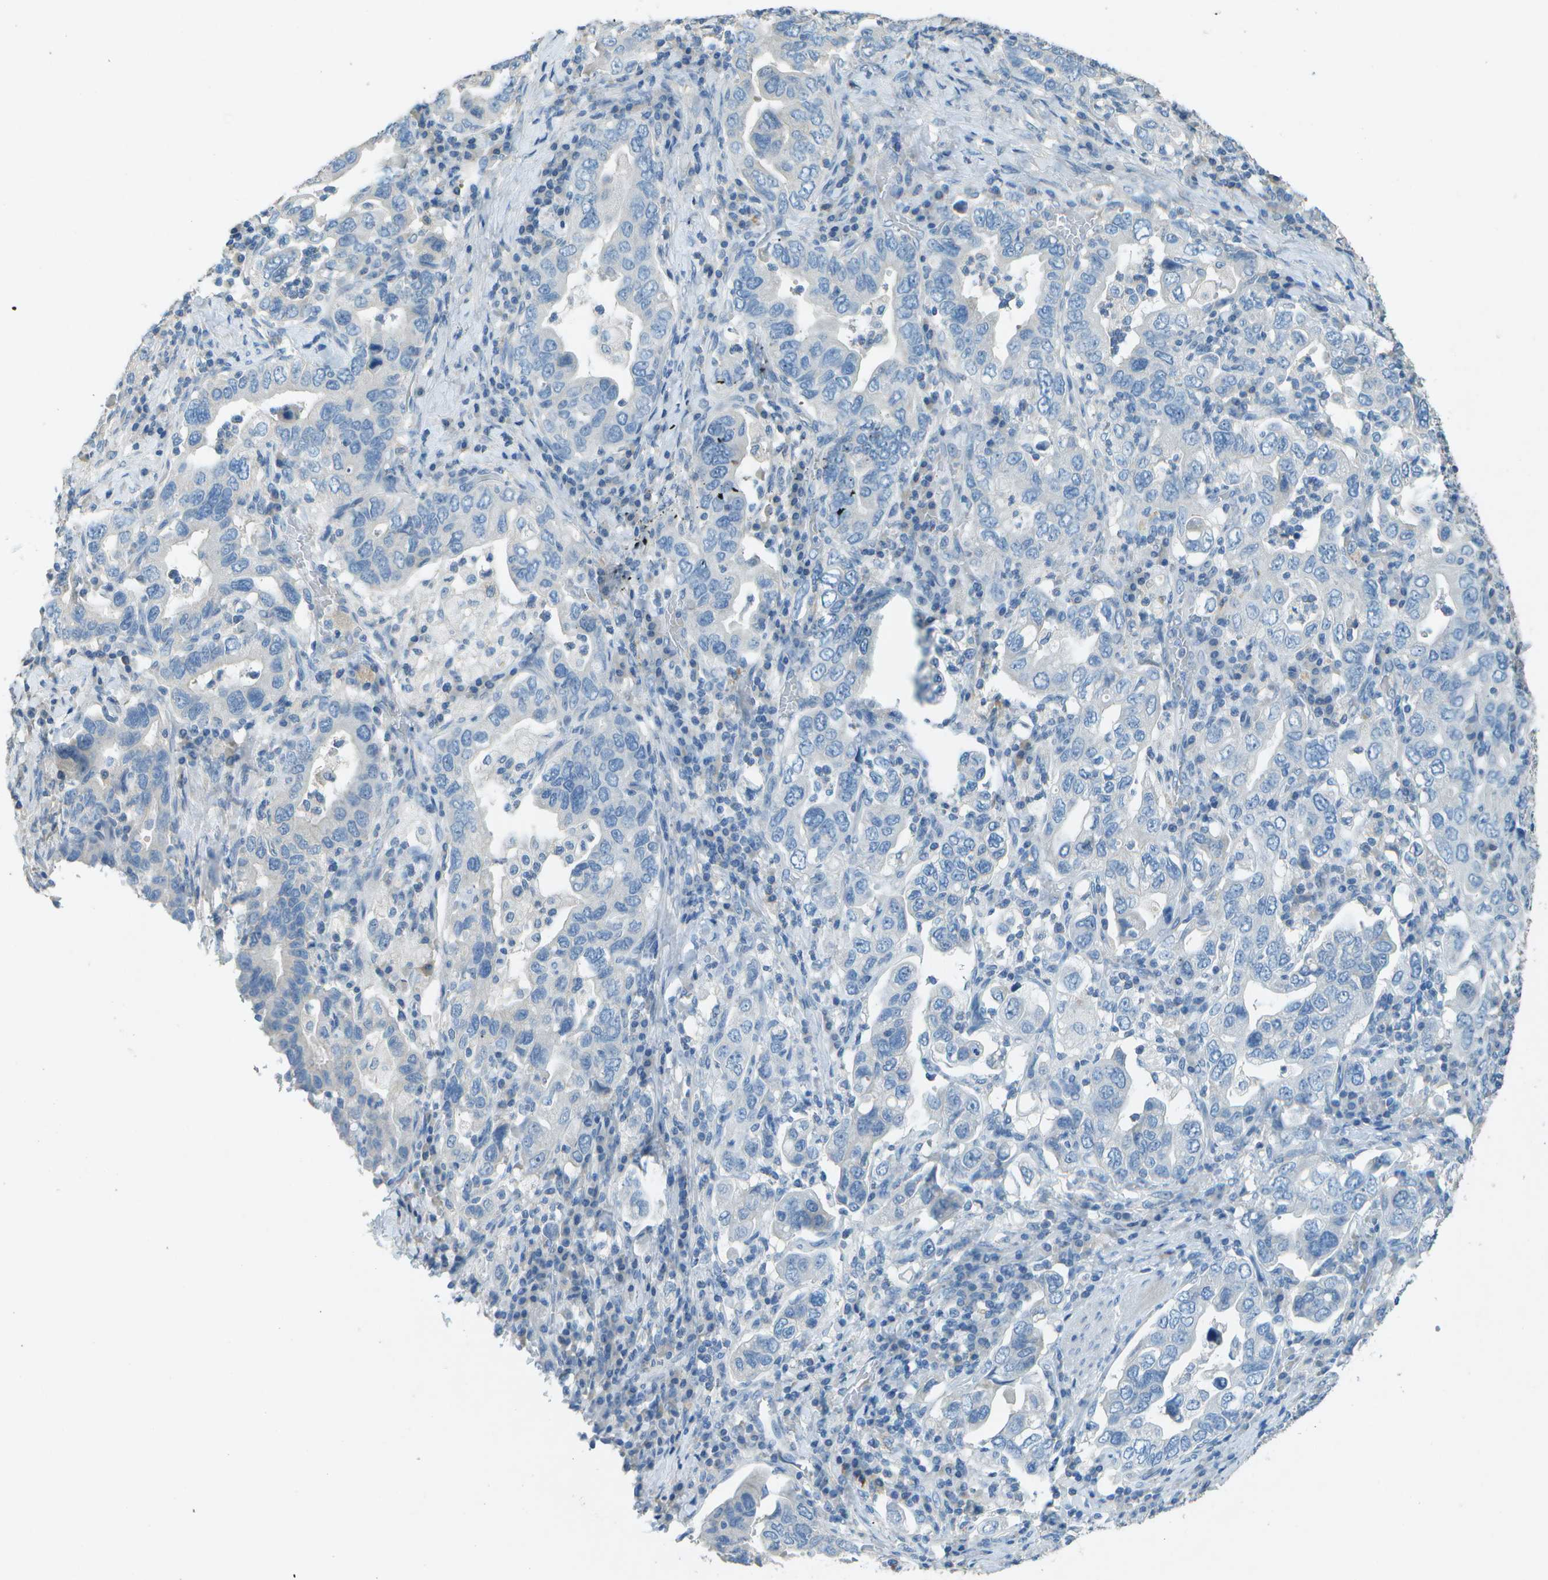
{"staining": {"intensity": "negative", "quantity": "none", "location": "none"}, "tissue": "stomach cancer", "cell_type": "Tumor cells", "image_type": "cancer", "snomed": [{"axis": "morphology", "description": "Adenocarcinoma, NOS"}, {"axis": "topography", "description": "Stomach, upper"}], "caption": "Tumor cells show no significant protein positivity in stomach adenocarcinoma. (DAB immunohistochemistry (IHC) visualized using brightfield microscopy, high magnification).", "gene": "LGI2", "patient": {"sex": "male", "age": 62}}